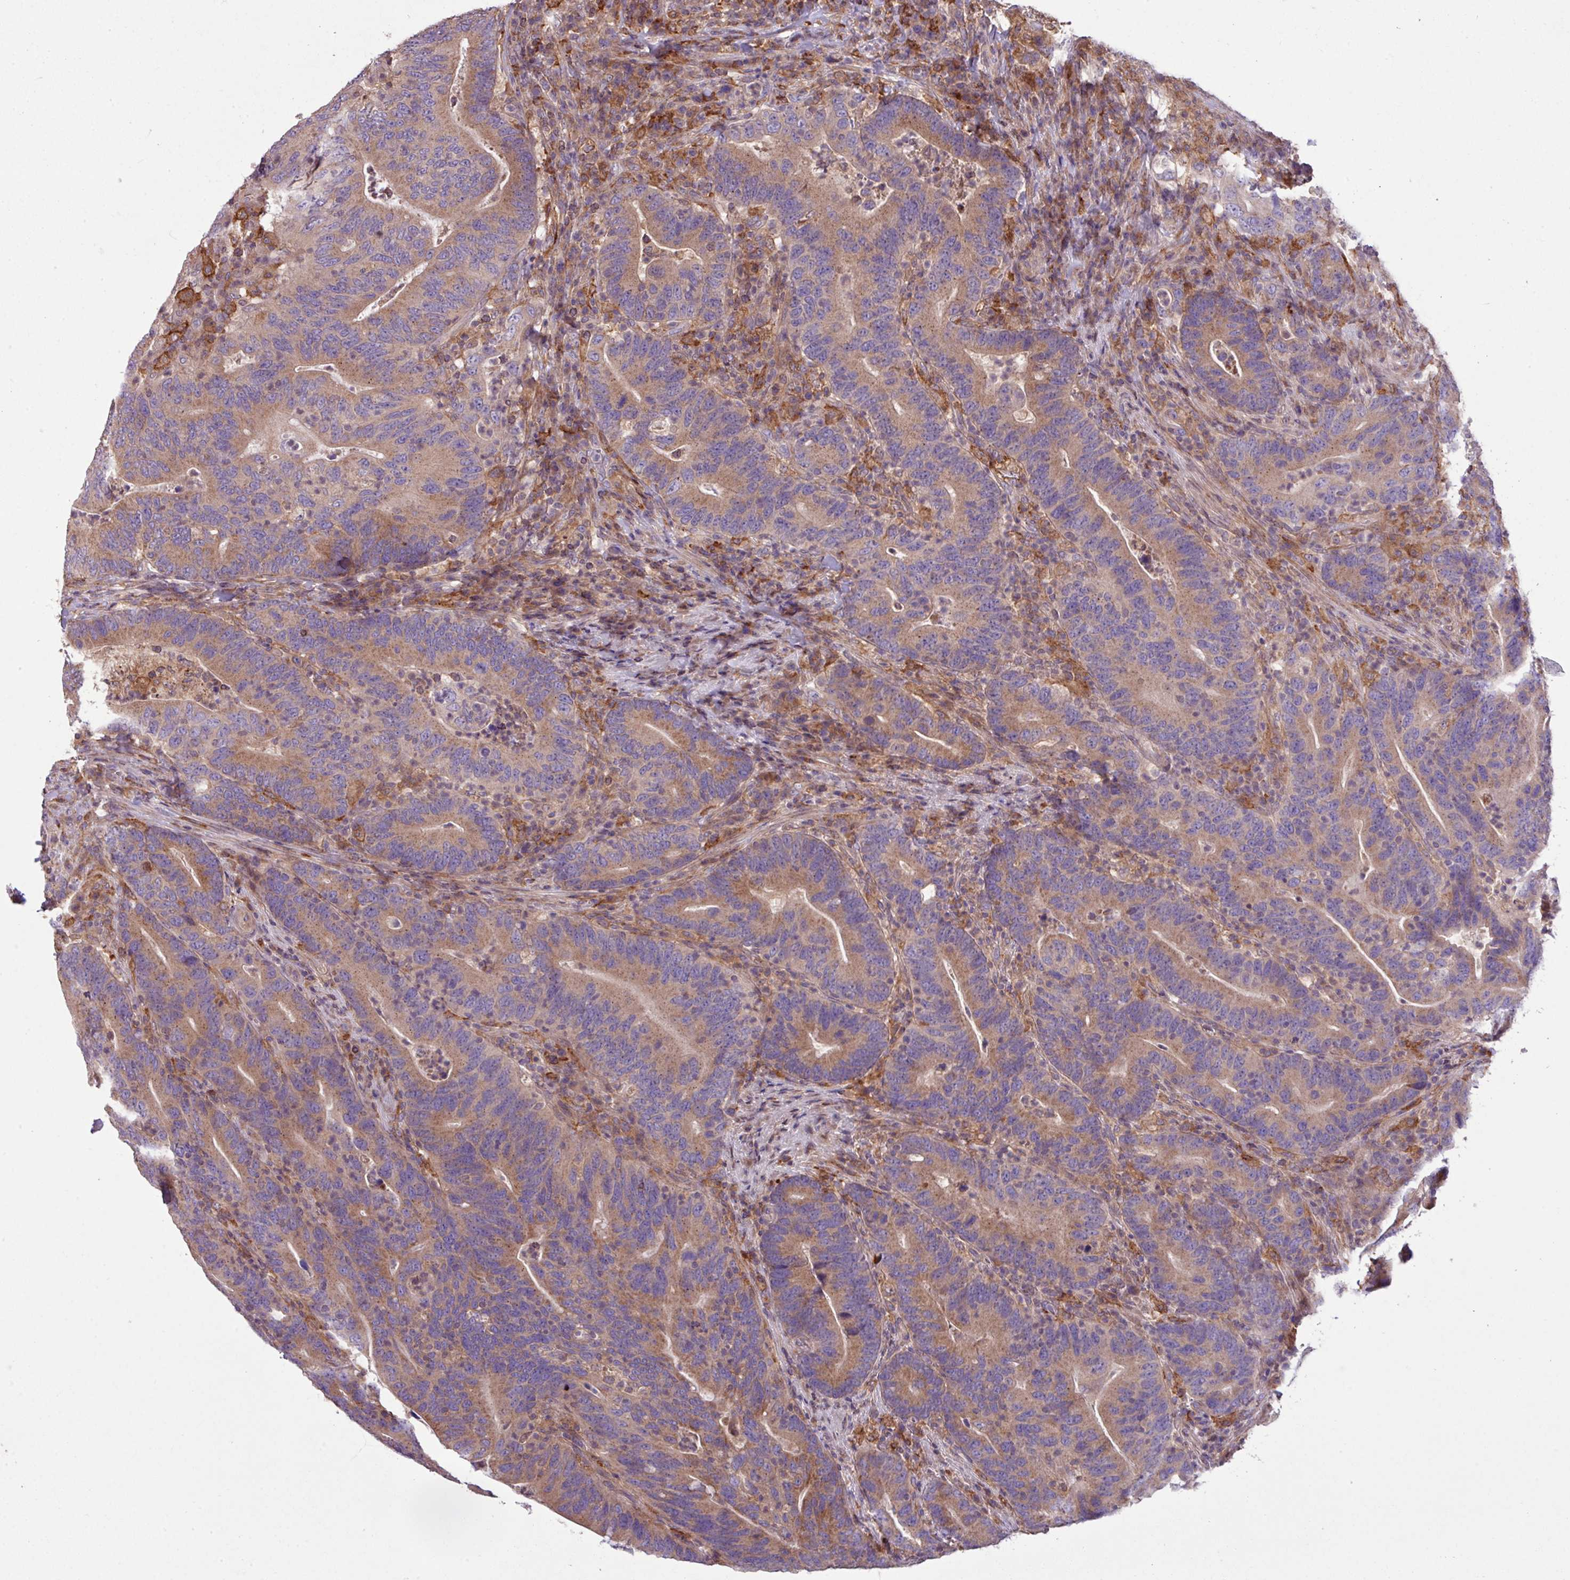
{"staining": {"intensity": "weak", "quantity": ">75%", "location": "cytoplasmic/membranous"}, "tissue": "colorectal cancer", "cell_type": "Tumor cells", "image_type": "cancer", "snomed": [{"axis": "morphology", "description": "Adenocarcinoma, NOS"}, {"axis": "topography", "description": "Colon"}], "caption": "This is an image of IHC staining of adenocarcinoma (colorectal), which shows weak expression in the cytoplasmic/membranous of tumor cells.", "gene": "ARHGEF25", "patient": {"sex": "female", "age": 66}}